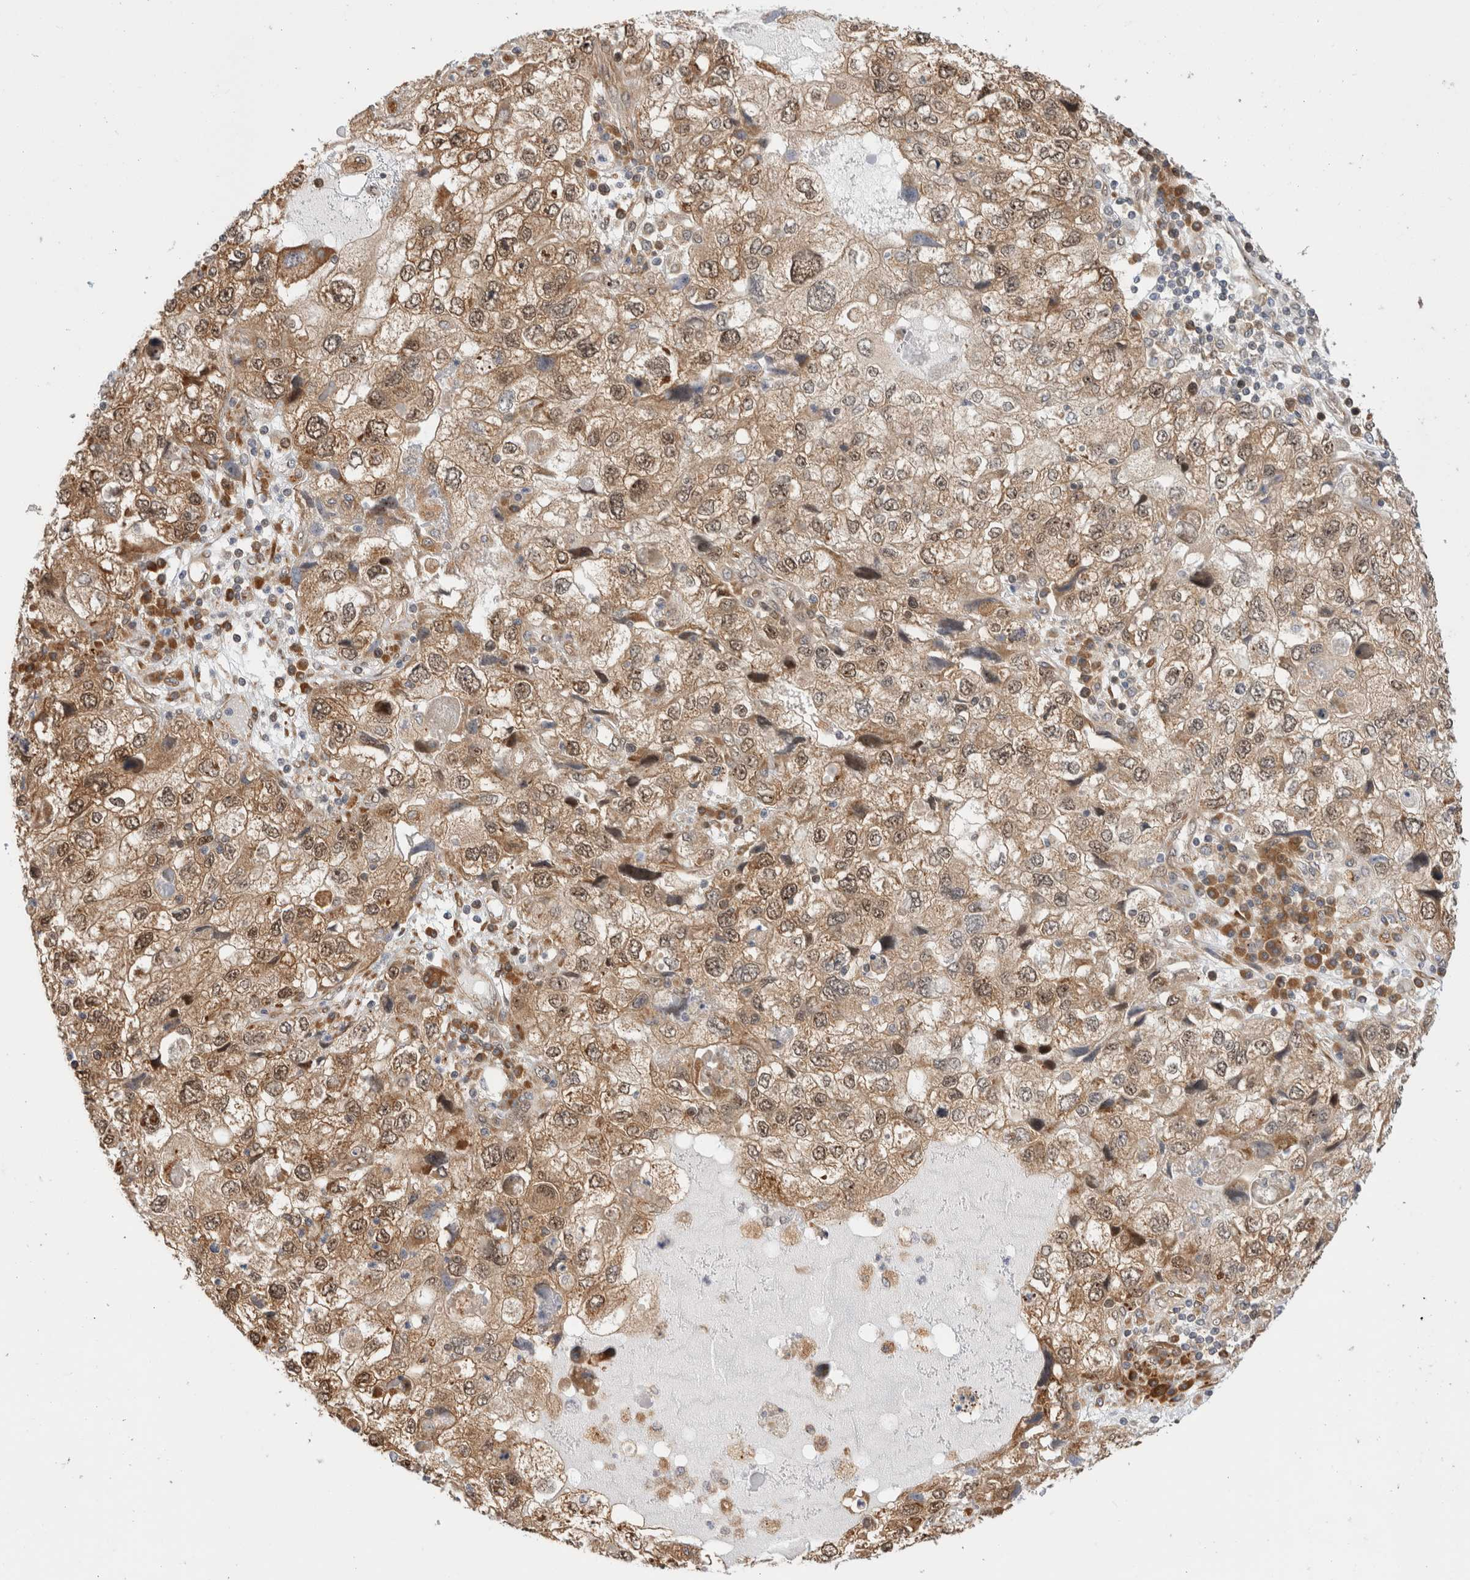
{"staining": {"intensity": "moderate", "quantity": ">75%", "location": "cytoplasmic/membranous,nuclear"}, "tissue": "endometrial cancer", "cell_type": "Tumor cells", "image_type": "cancer", "snomed": [{"axis": "morphology", "description": "Adenocarcinoma, NOS"}, {"axis": "topography", "description": "Endometrium"}], "caption": "A brown stain shows moderate cytoplasmic/membranous and nuclear staining of a protein in human endometrial adenocarcinoma tumor cells.", "gene": "ACTL9", "patient": {"sex": "female", "age": 49}}